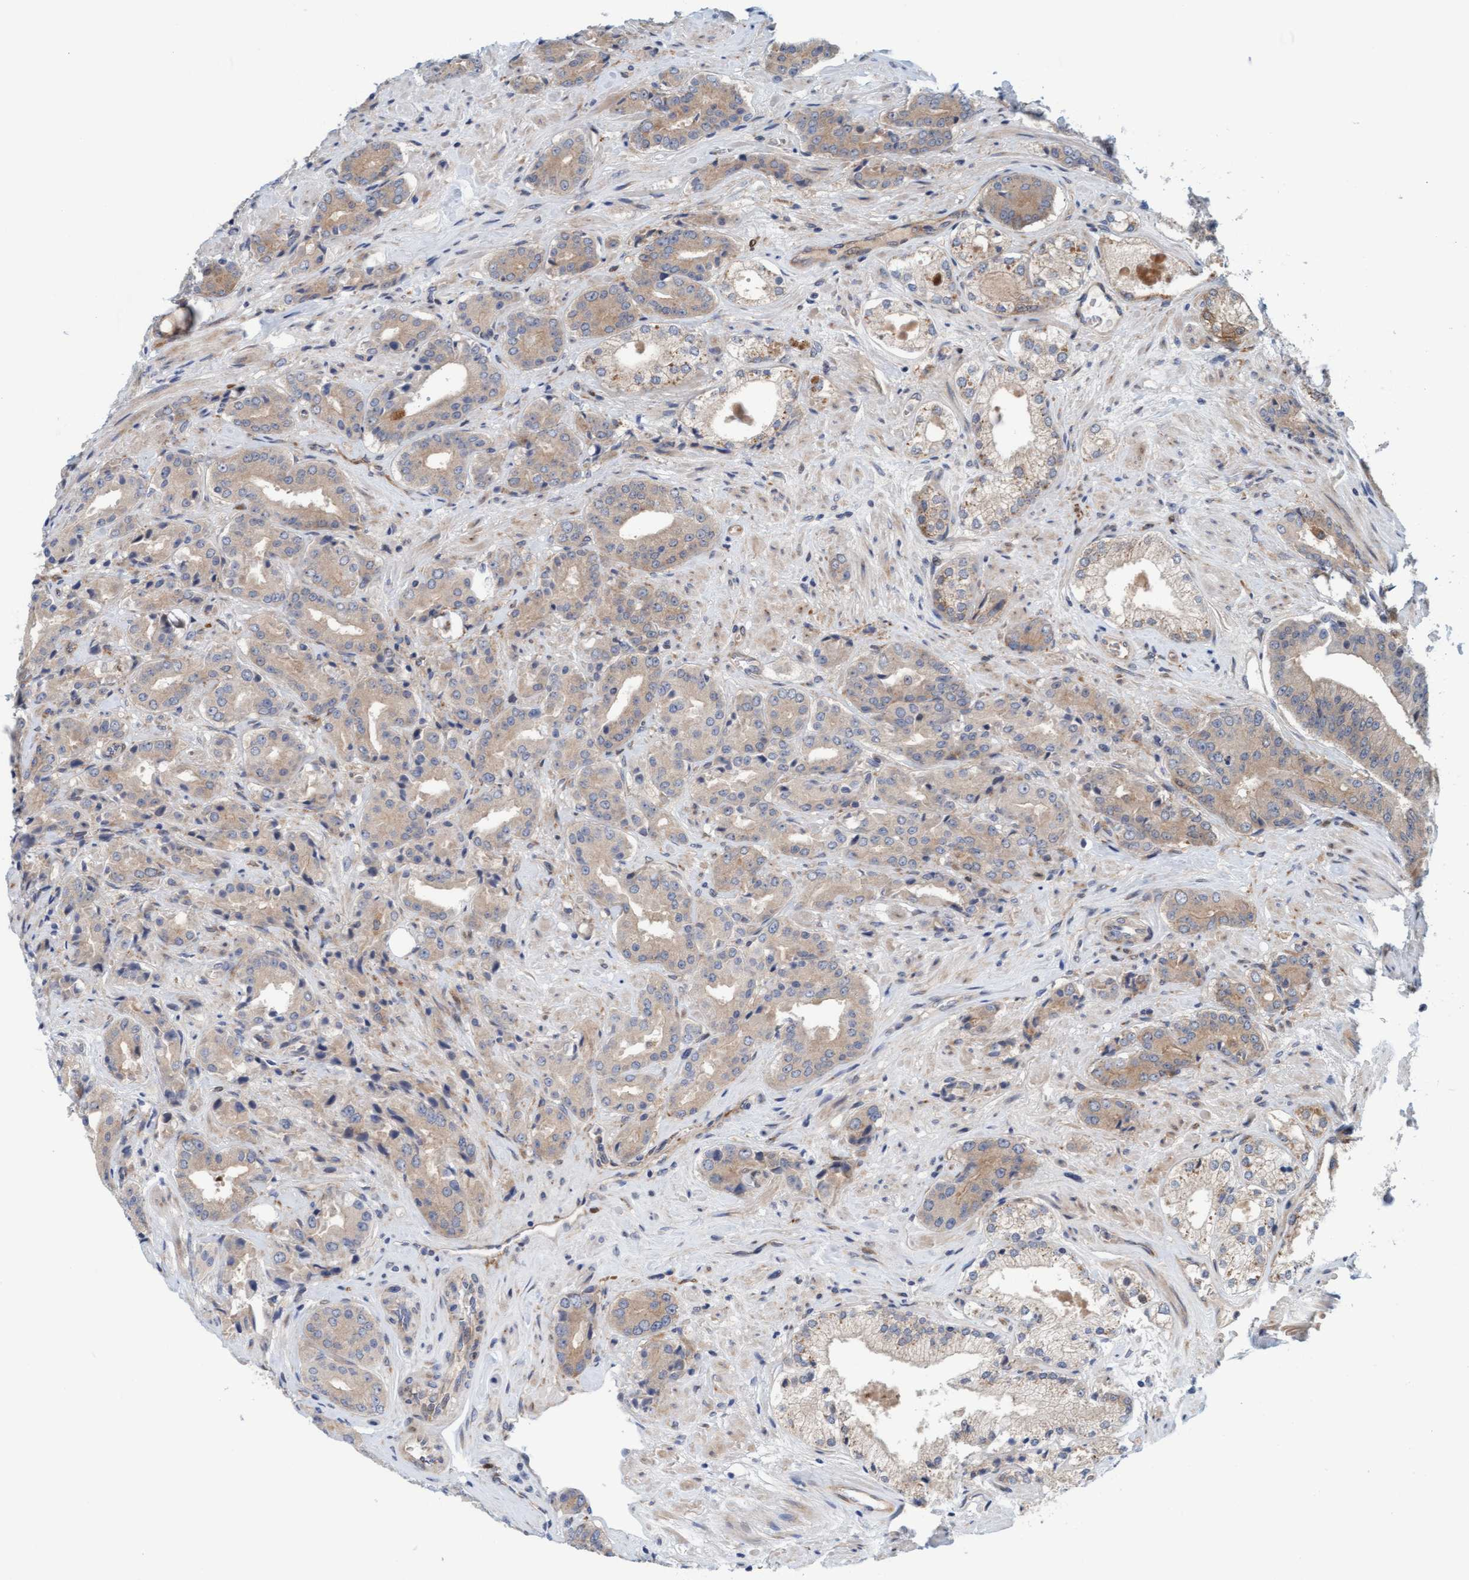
{"staining": {"intensity": "weak", "quantity": ">75%", "location": "cytoplasmic/membranous"}, "tissue": "prostate cancer", "cell_type": "Tumor cells", "image_type": "cancer", "snomed": [{"axis": "morphology", "description": "Adenocarcinoma, High grade"}, {"axis": "topography", "description": "Prostate"}], "caption": "Protein expression by immunohistochemistry (IHC) demonstrates weak cytoplasmic/membranous staining in approximately >75% of tumor cells in prostate cancer. The protein is shown in brown color, while the nuclei are stained blue.", "gene": "EIF4EBP1", "patient": {"sex": "male", "age": 71}}